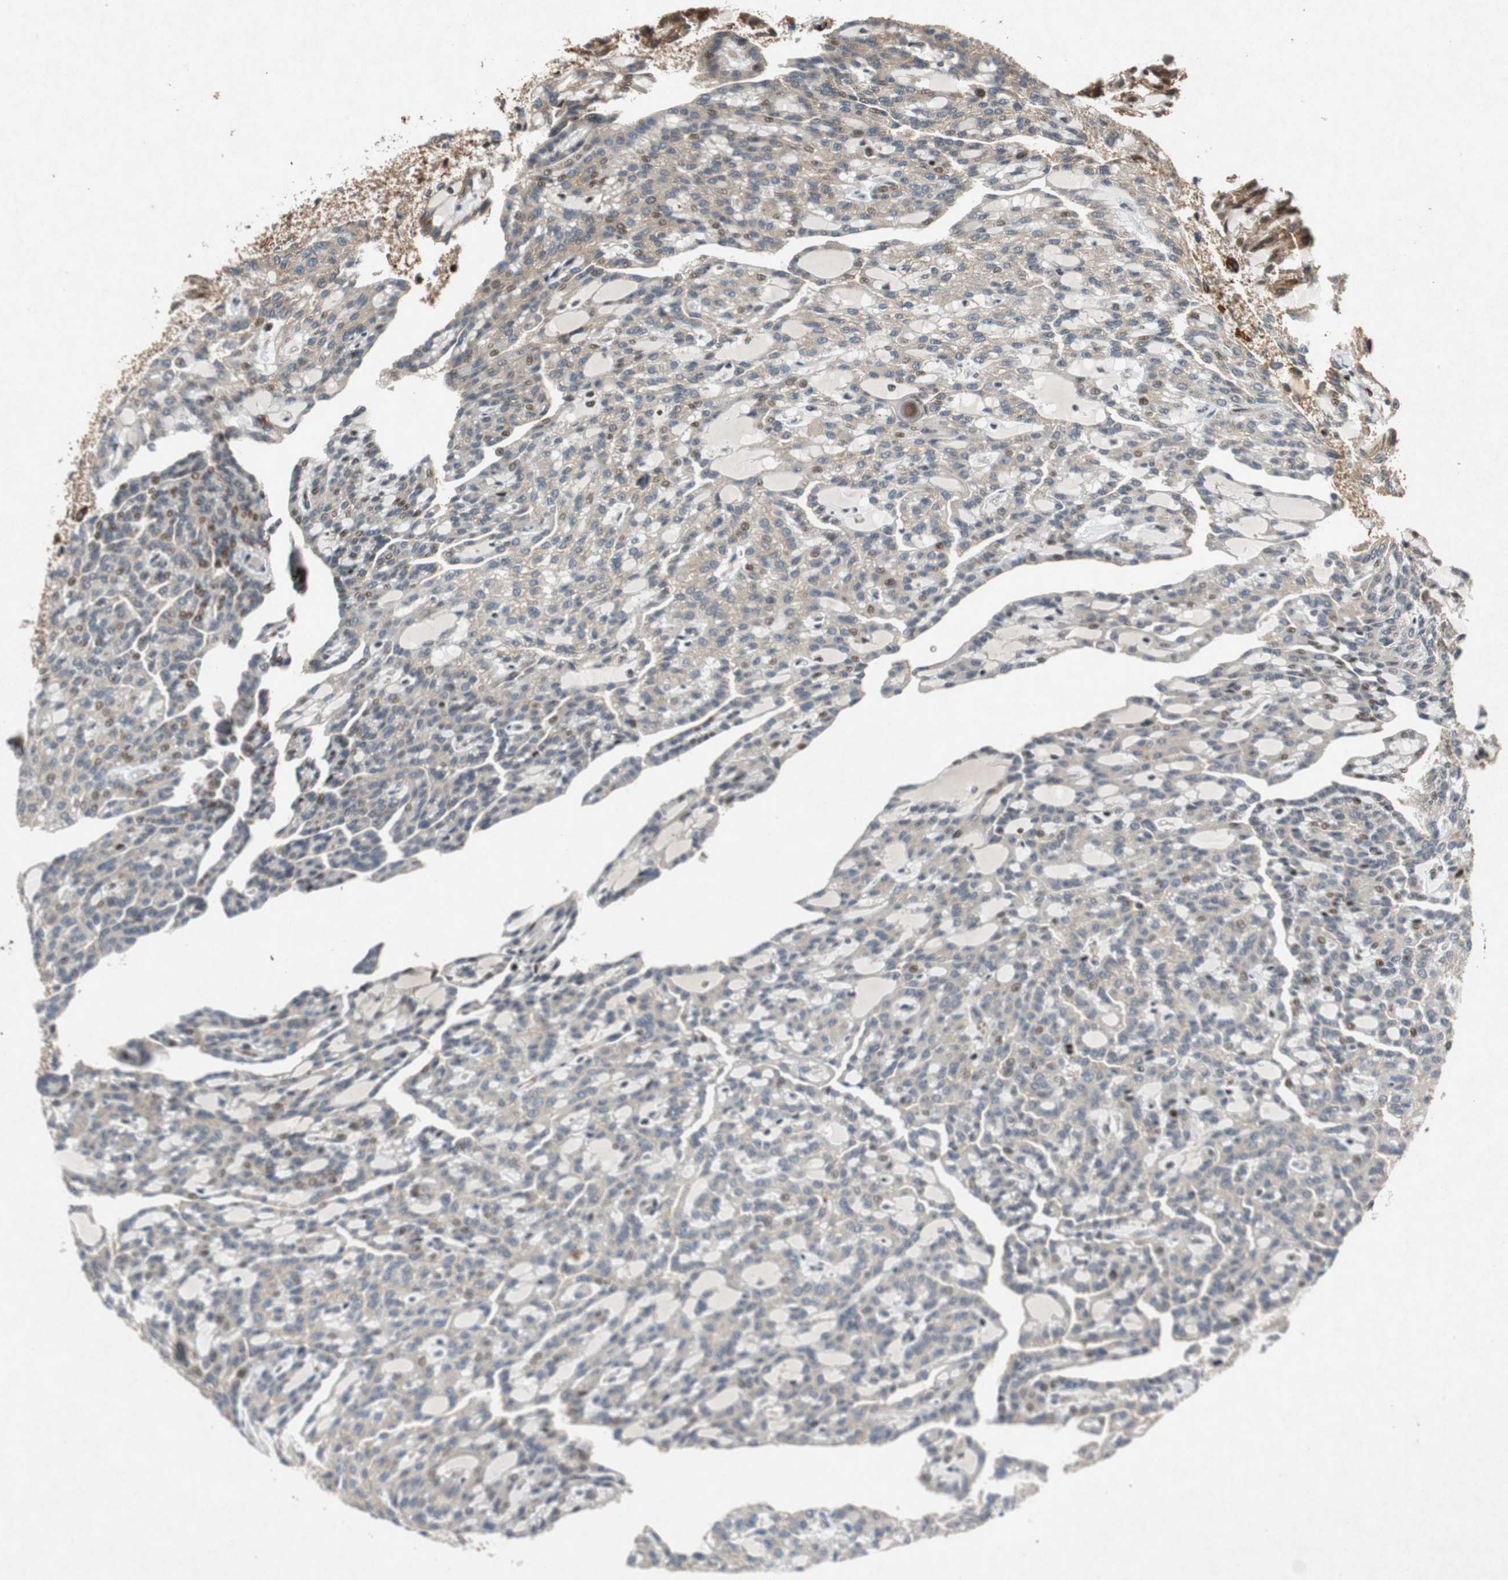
{"staining": {"intensity": "weak", "quantity": "25%-75%", "location": "cytoplasmic/membranous"}, "tissue": "renal cancer", "cell_type": "Tumor cells", "image_type": "cancer", "snomed": [{"axis": "morphology", "description": "Adenocarcinoma, NOS"}, {"axis": "topography", "description": "Kidney"}], "caption": "This histopathology image exhibits renal adenocarcinoma stained with immunohistochemistry to label a protein in brown. The cytoplasmic/membranous of tumor cells show weak positivity for the protein. Nuclei are counter-stained blue.", "gene": "TUBA4A", "patient": {"sex": "male", "age": 63}}